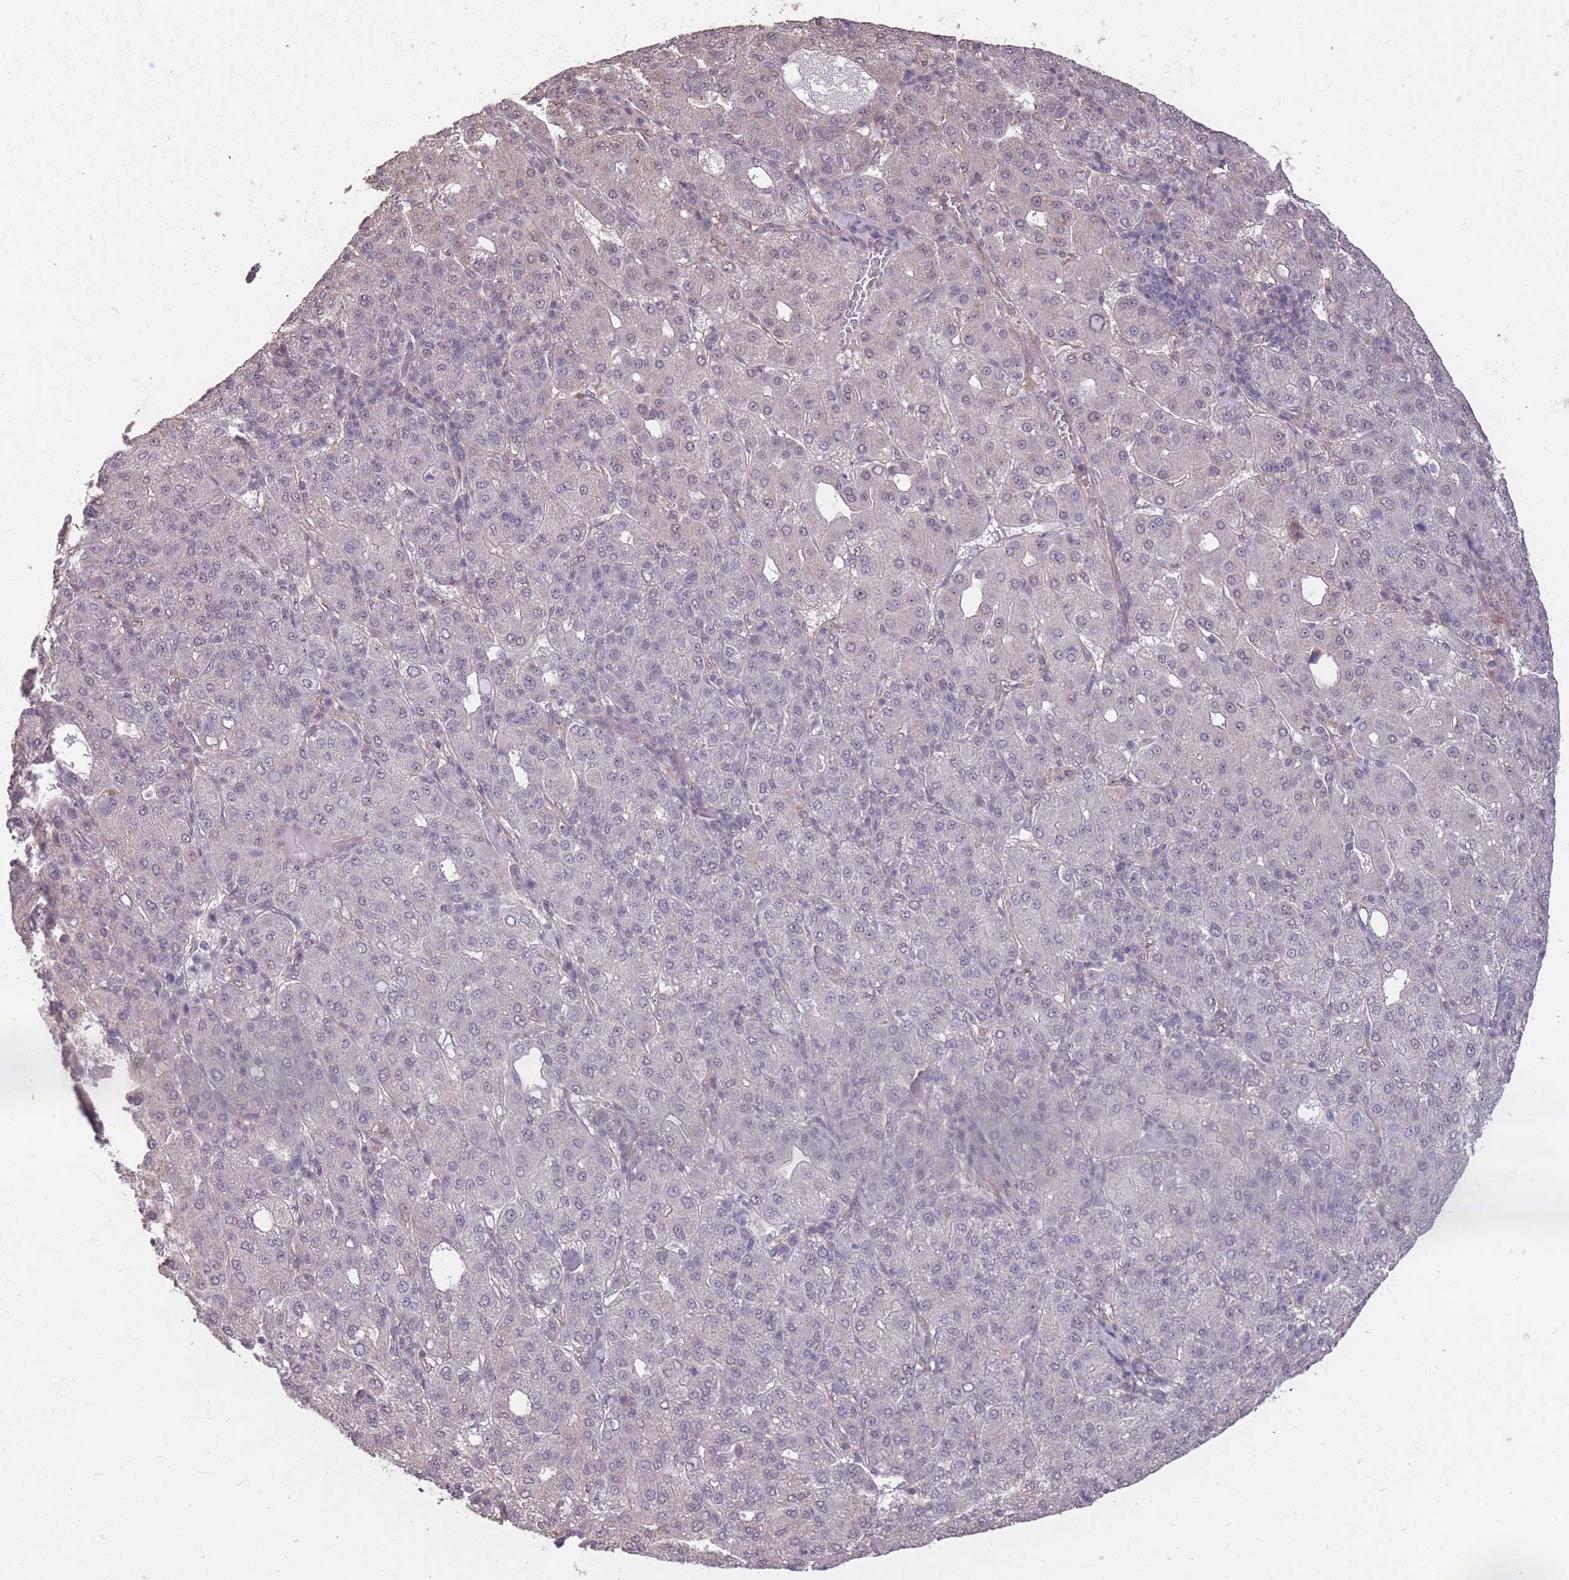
{"staining": {"intensity": "negative", "quantity": "none", "location": "none"}, "tissue": "liver cancer", "cell_type": "Tumor cells", "image_type": "cancer", "snomed": [{"axis": "morphology", "description": "Carcinoma, Hepatocellular, NOS"}, {"axis": "topography", "description": "Liver"}], "caption": "A high-resolution histopathology image shows IHC staining of liver hepatocellular carcinoma, which demonstrates no significant positivity in tumor cells.", "gene": "DYNC1LI2", "patient": {"sex": "male", "age": 65}}